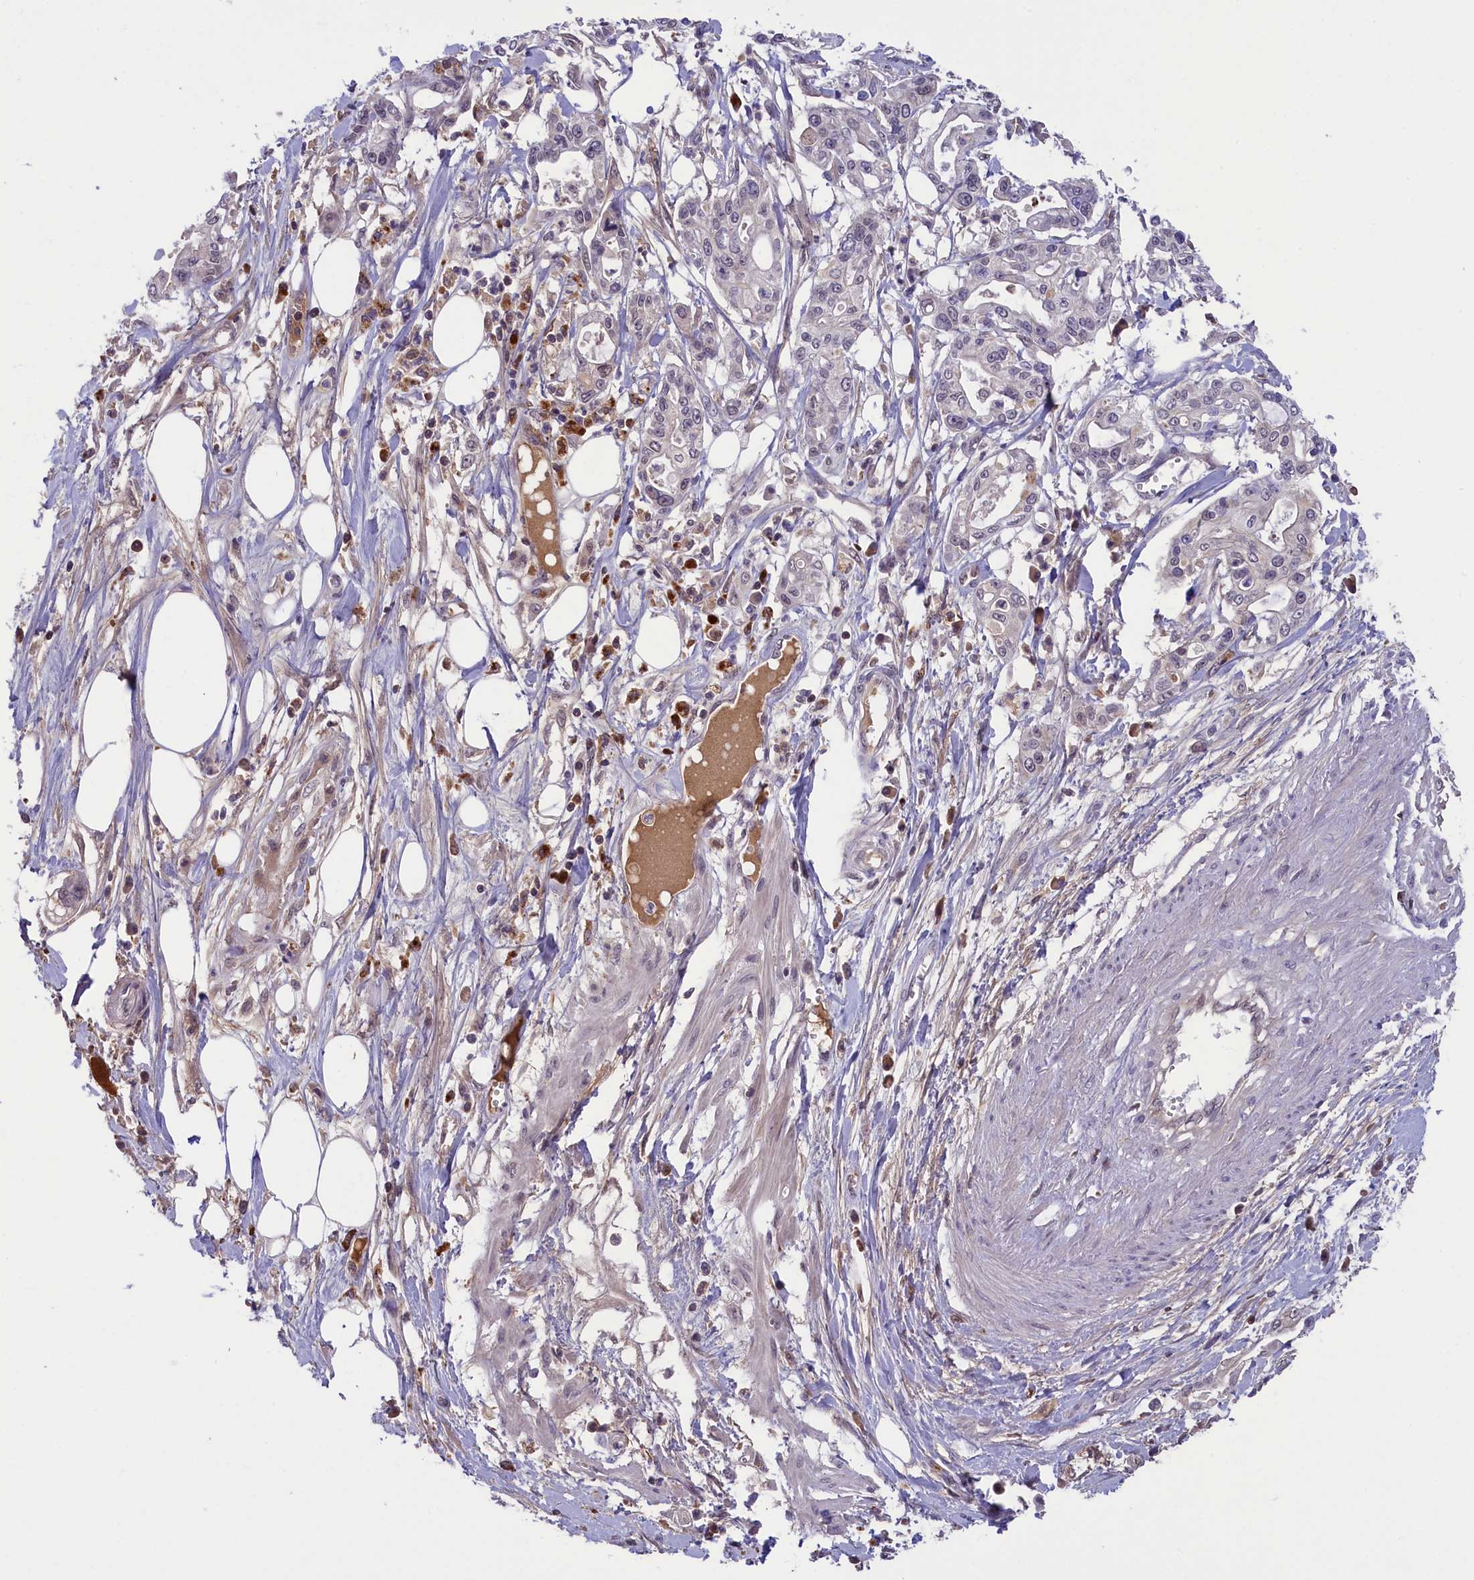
{"staining": {"intensity": "negative", "quantity": "none", "location": "none"}, "tissue": "pancreatic cancer", "cell_type": "Tumor cells", "image_type": "cancer", "snomed": [{"axis": "morphology", "description": "Adenocarcinoma, NOS"}, {"axis": "topography", "description": "Pancreas"}], "caption": "Immunohistochemistry (IHC) of pancreatic adenocarcinoma shows no positivity in tumor cells.", "gene": "STYX", "patient": {"sex": "male", "age": 68}}